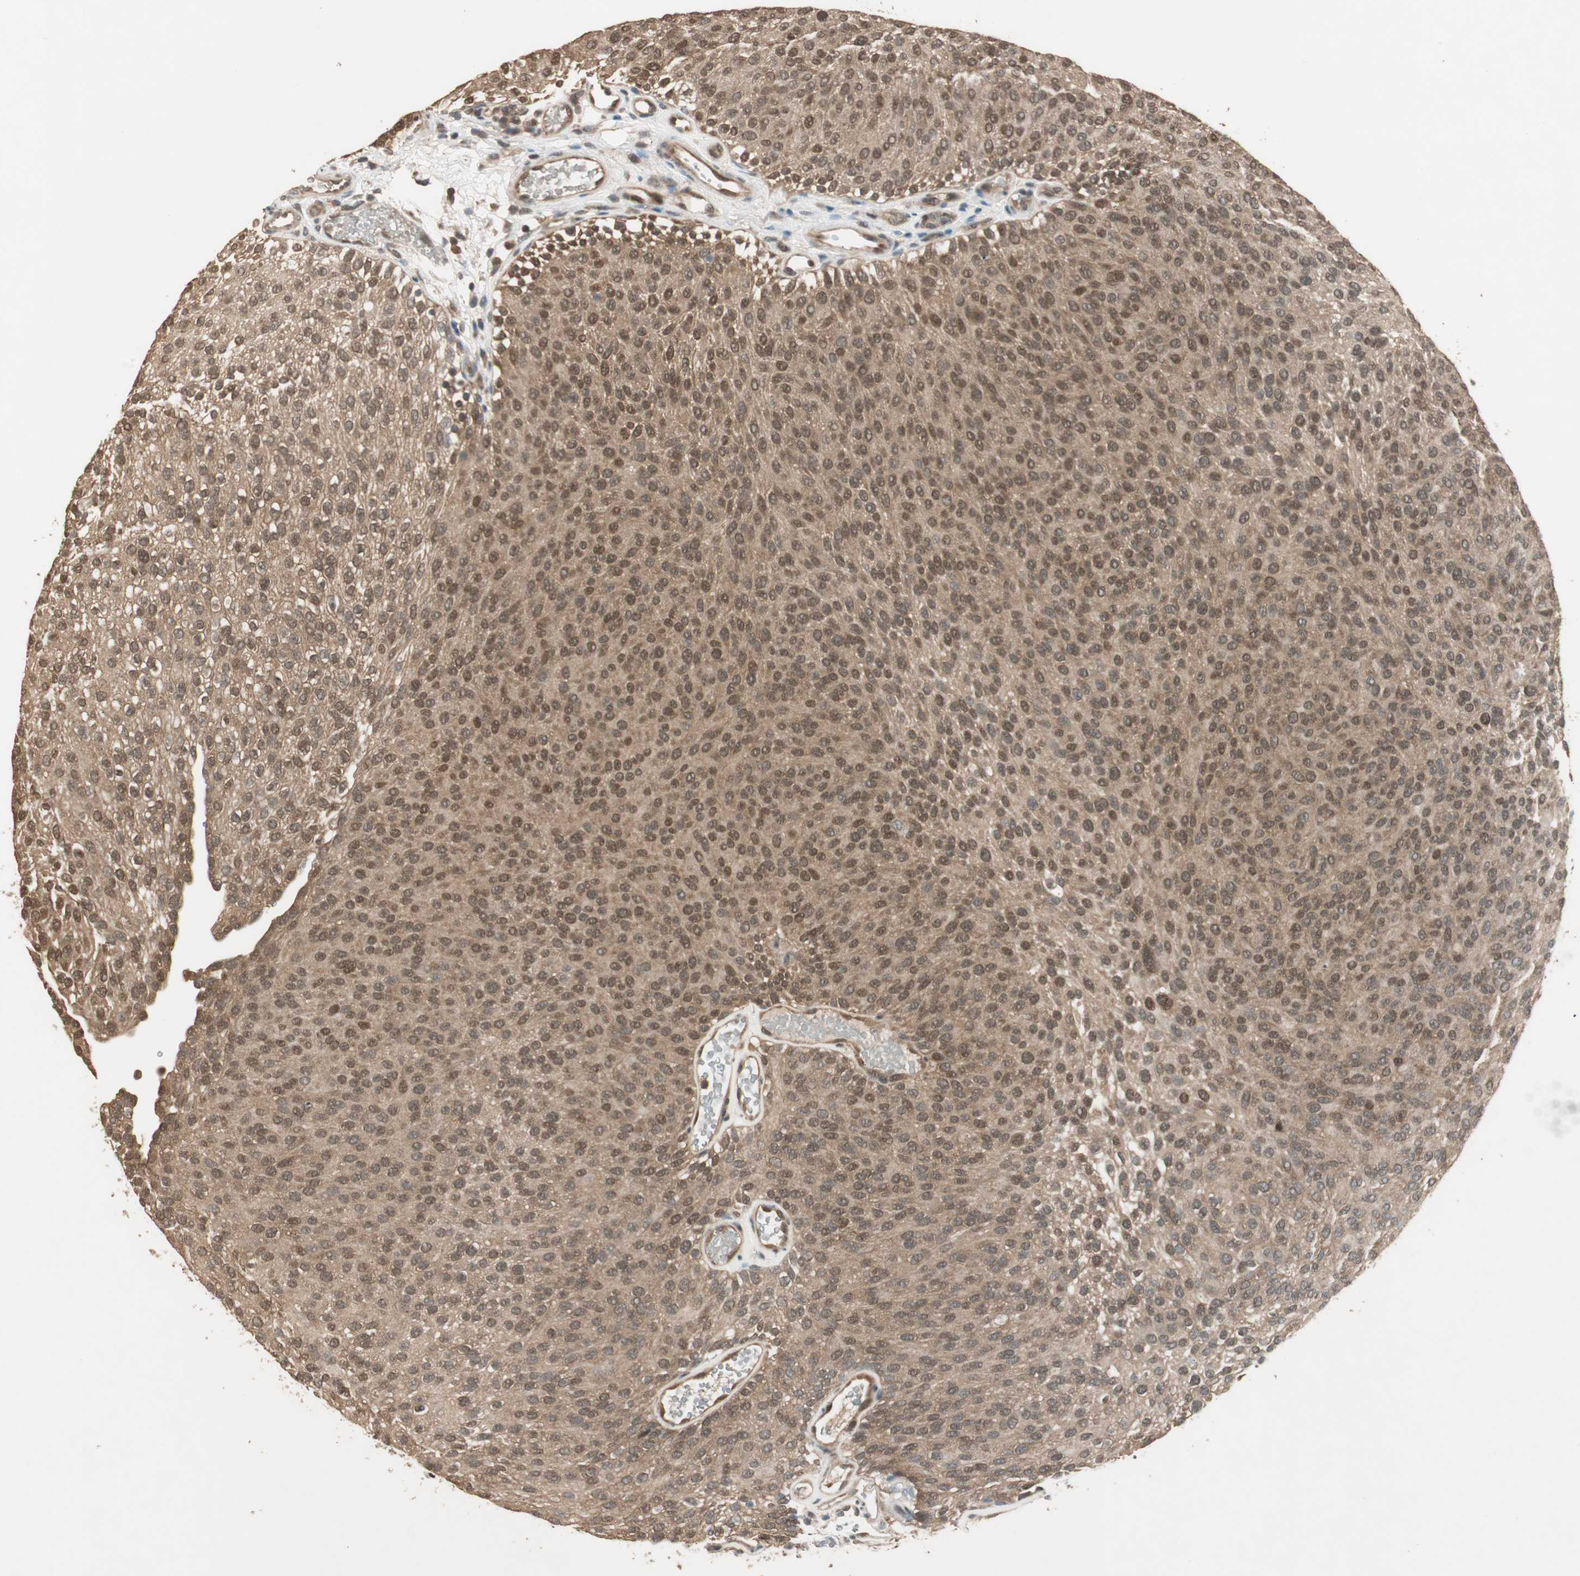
{"staining": {"intensity": "moderate", "quantity": ">75%", "location": "cytoplasmic/membranous,nuclear"}, "tissue": "urothelial cancer", "cell_type": "Tumor cells", "image_type": "cancer", "snomed": [{"axis": "morphology", "description": "Urothelial carcinoma, Low grade"}, {"axis": "topography", "description": "Urinary bladder"}], "caption": "A high-resolution image shows immunohistochemistry staining of urothelial carcinoma (low-grade), which reveals moderate cytoplasmic/membranous and nuclear staining in about >75% of tumor cells.", "gene": "USP5", "patient": {"sex": "male", "age": 78}}